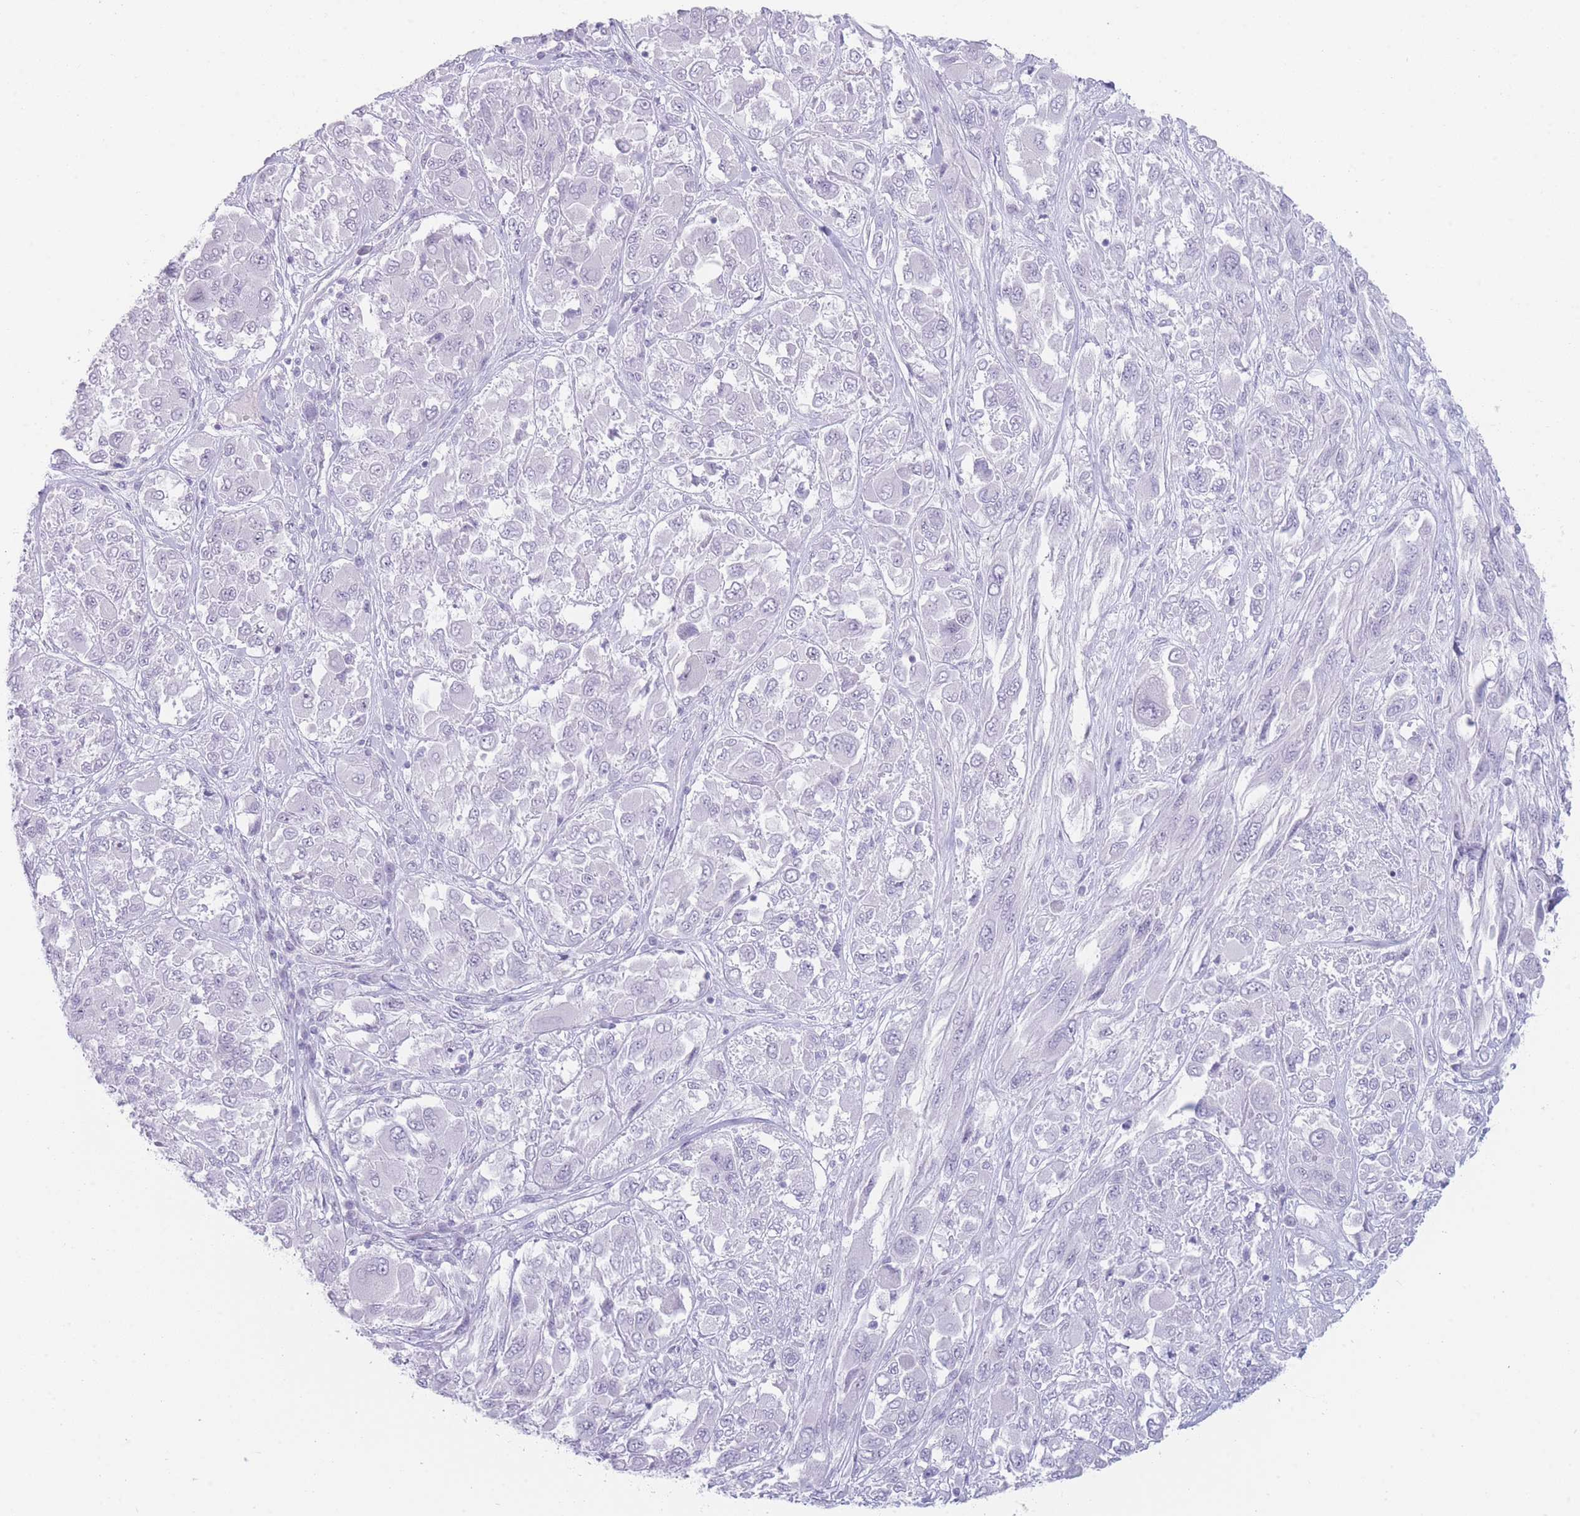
{"staining": {"intensity": "negative", "quantity": "none", "location": "none"}, "tissue": "melanoma", "cell_type": "Tumor cells", "image_type": "cancer", "snomed": [{"axis": "morphology", "description": "Malignant melanoma, NOS"}, {"axis": "topography", "description": "Skin"}], "caption": "Melanoma stained for a protein using immunohistochemistry (IHC) exhibits no staining tumor cells.", "gene": "IFNA6", "patient": {"sex": "female", "age": 91}}